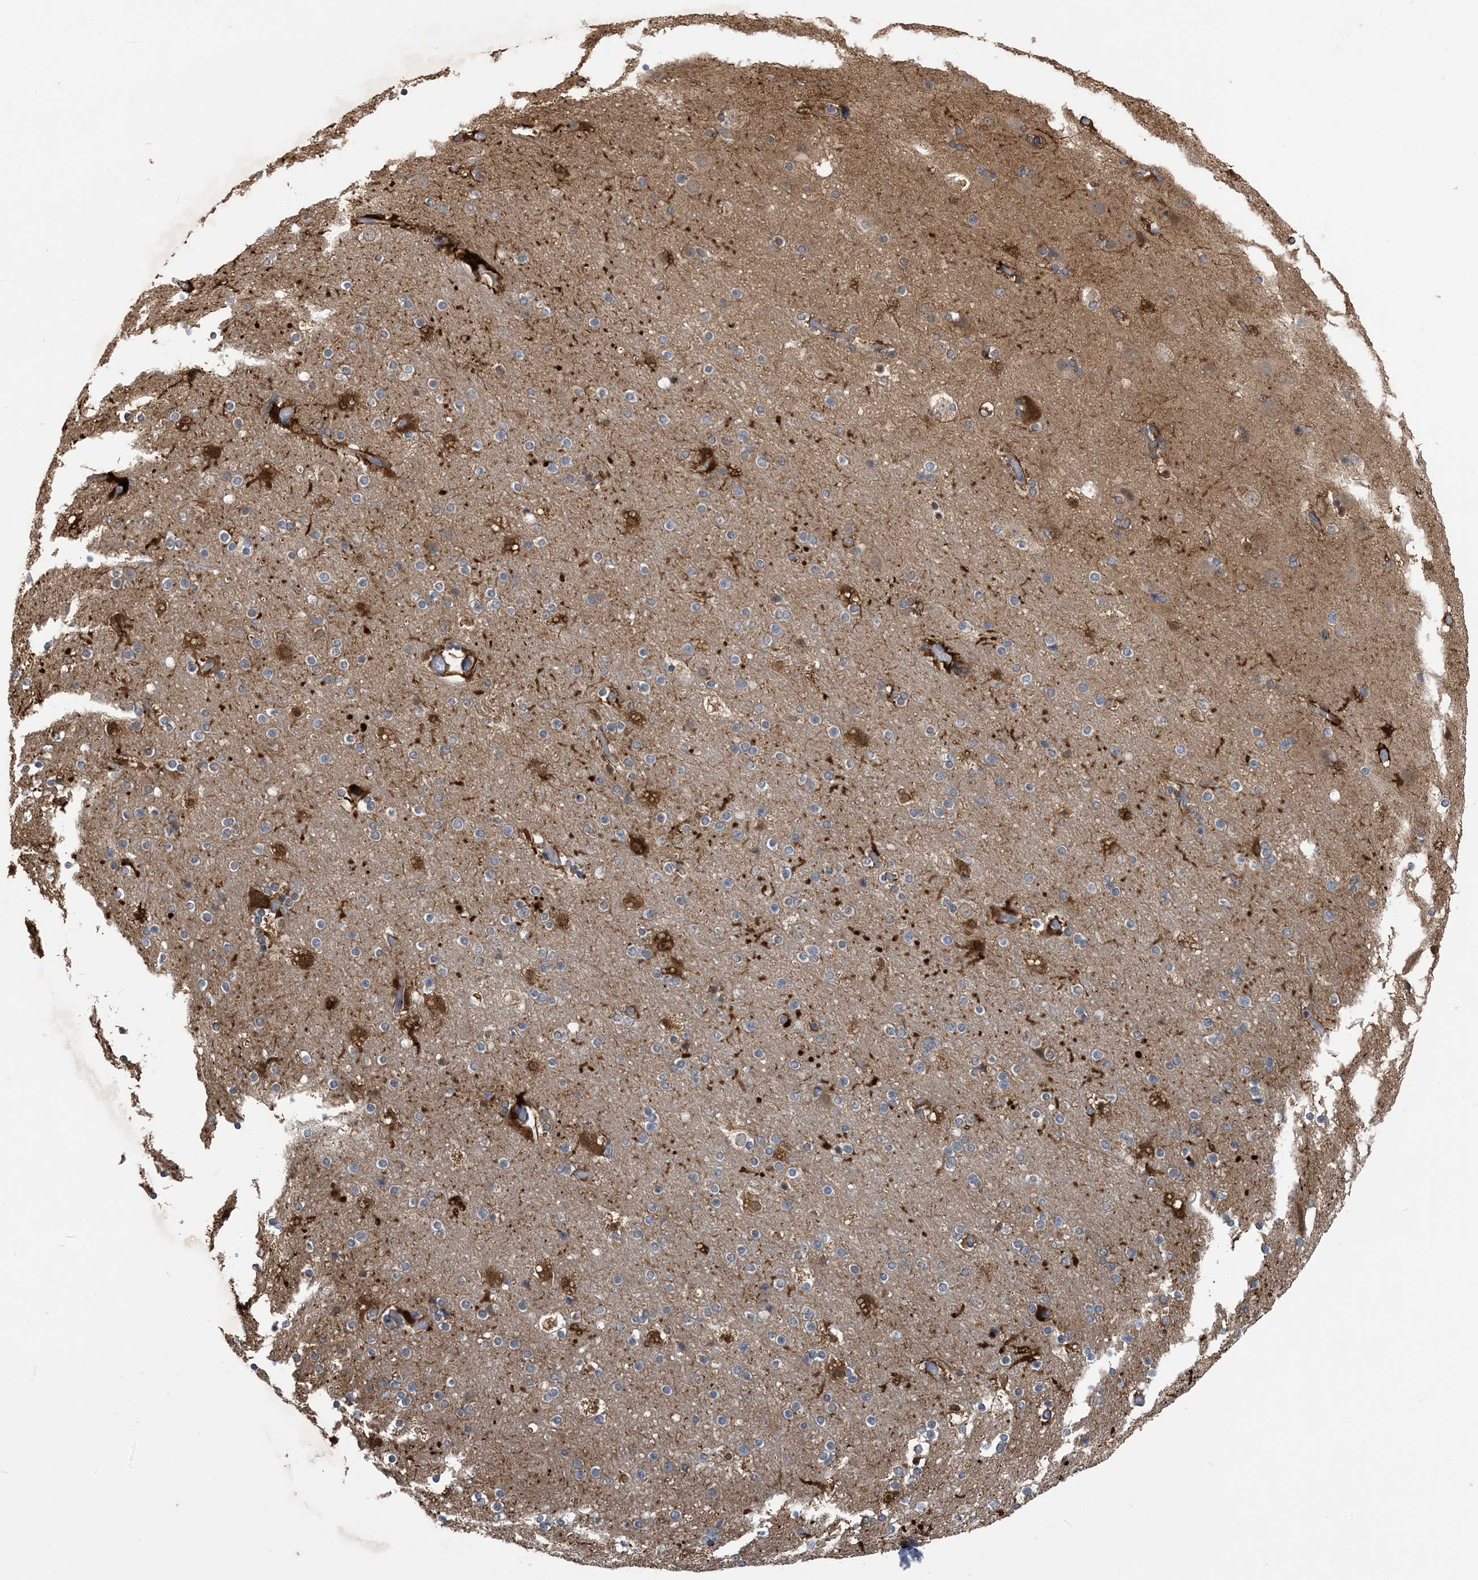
{"staining": {"intensity": "strong", "quantity": ">75%", "location": "cytoplasmic/membranous"}, "tissue": "cerebral cortex", "cell_type": "Endothelial cells", "image_type": "normal", "snomed": [{"axis": "morphology", "description": "Normal tissue, NOS"}, {"axis": "topography", "description": "Cerebral cortex"}], "caption": "Endothelial cells reveal high levels of strong cytoplasmic/membranous staining in approximately >75% of cells in benign cerebral cortex.", "gene": "ZC3H12A", "patient": {"sex": "male", "age": 57}}